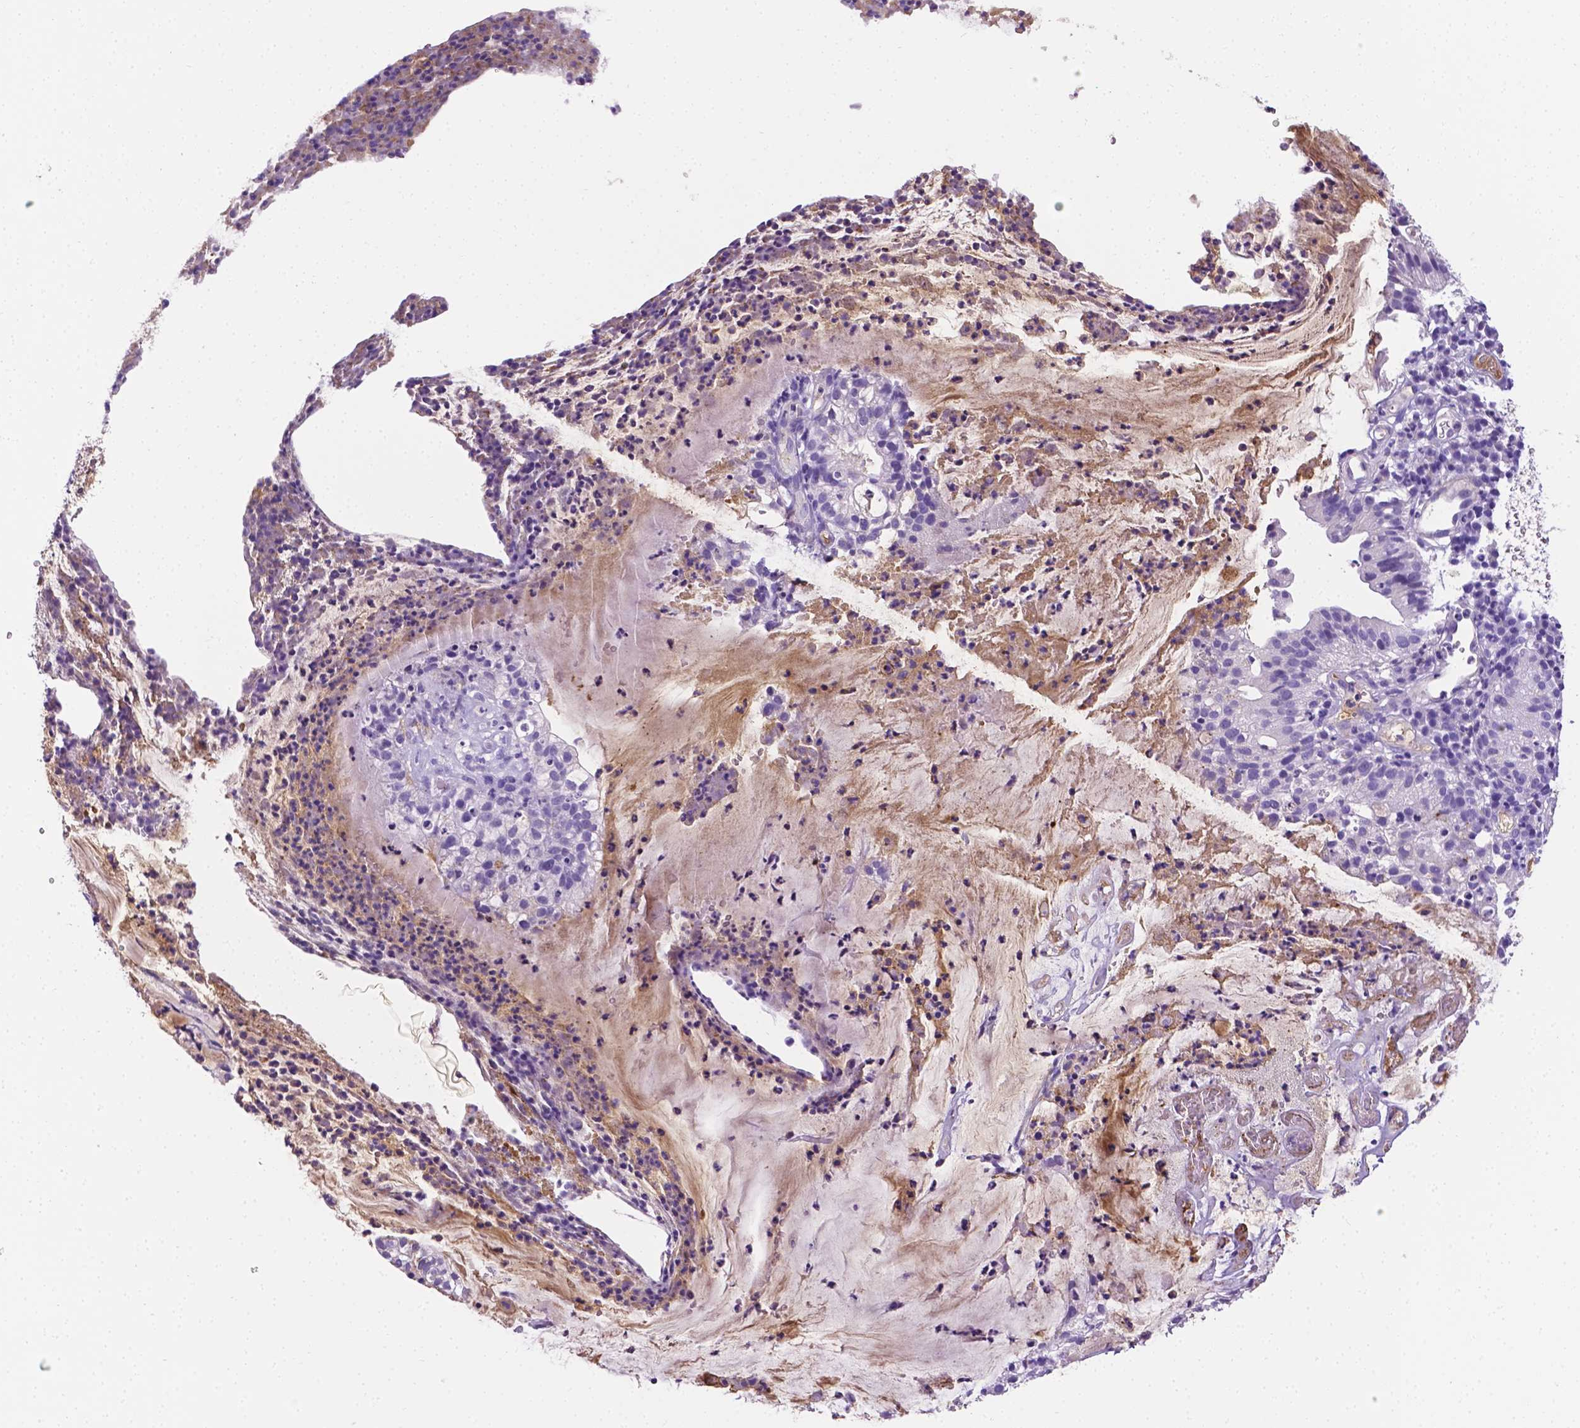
{"staining": {"intensity": "negative", "quantity": "none", "location": "none"}, "tissue": "cervical cancer", "cell_type": "Tumor cells", "image_type": "cancer", "snomed": [{"axis": "morphology", "description": "Adenocarcinoma, NOS"}, {"axis": "topography", "description": "Cervix"}], "caption": "DAB (3,3'-diaminobenzidine) immunohistochemical staining of adenocarcinoma (cervical) shows no significant staining in tumor cells.", "gene": "APOE", "patient": {"sex": "female", "age": 41}}